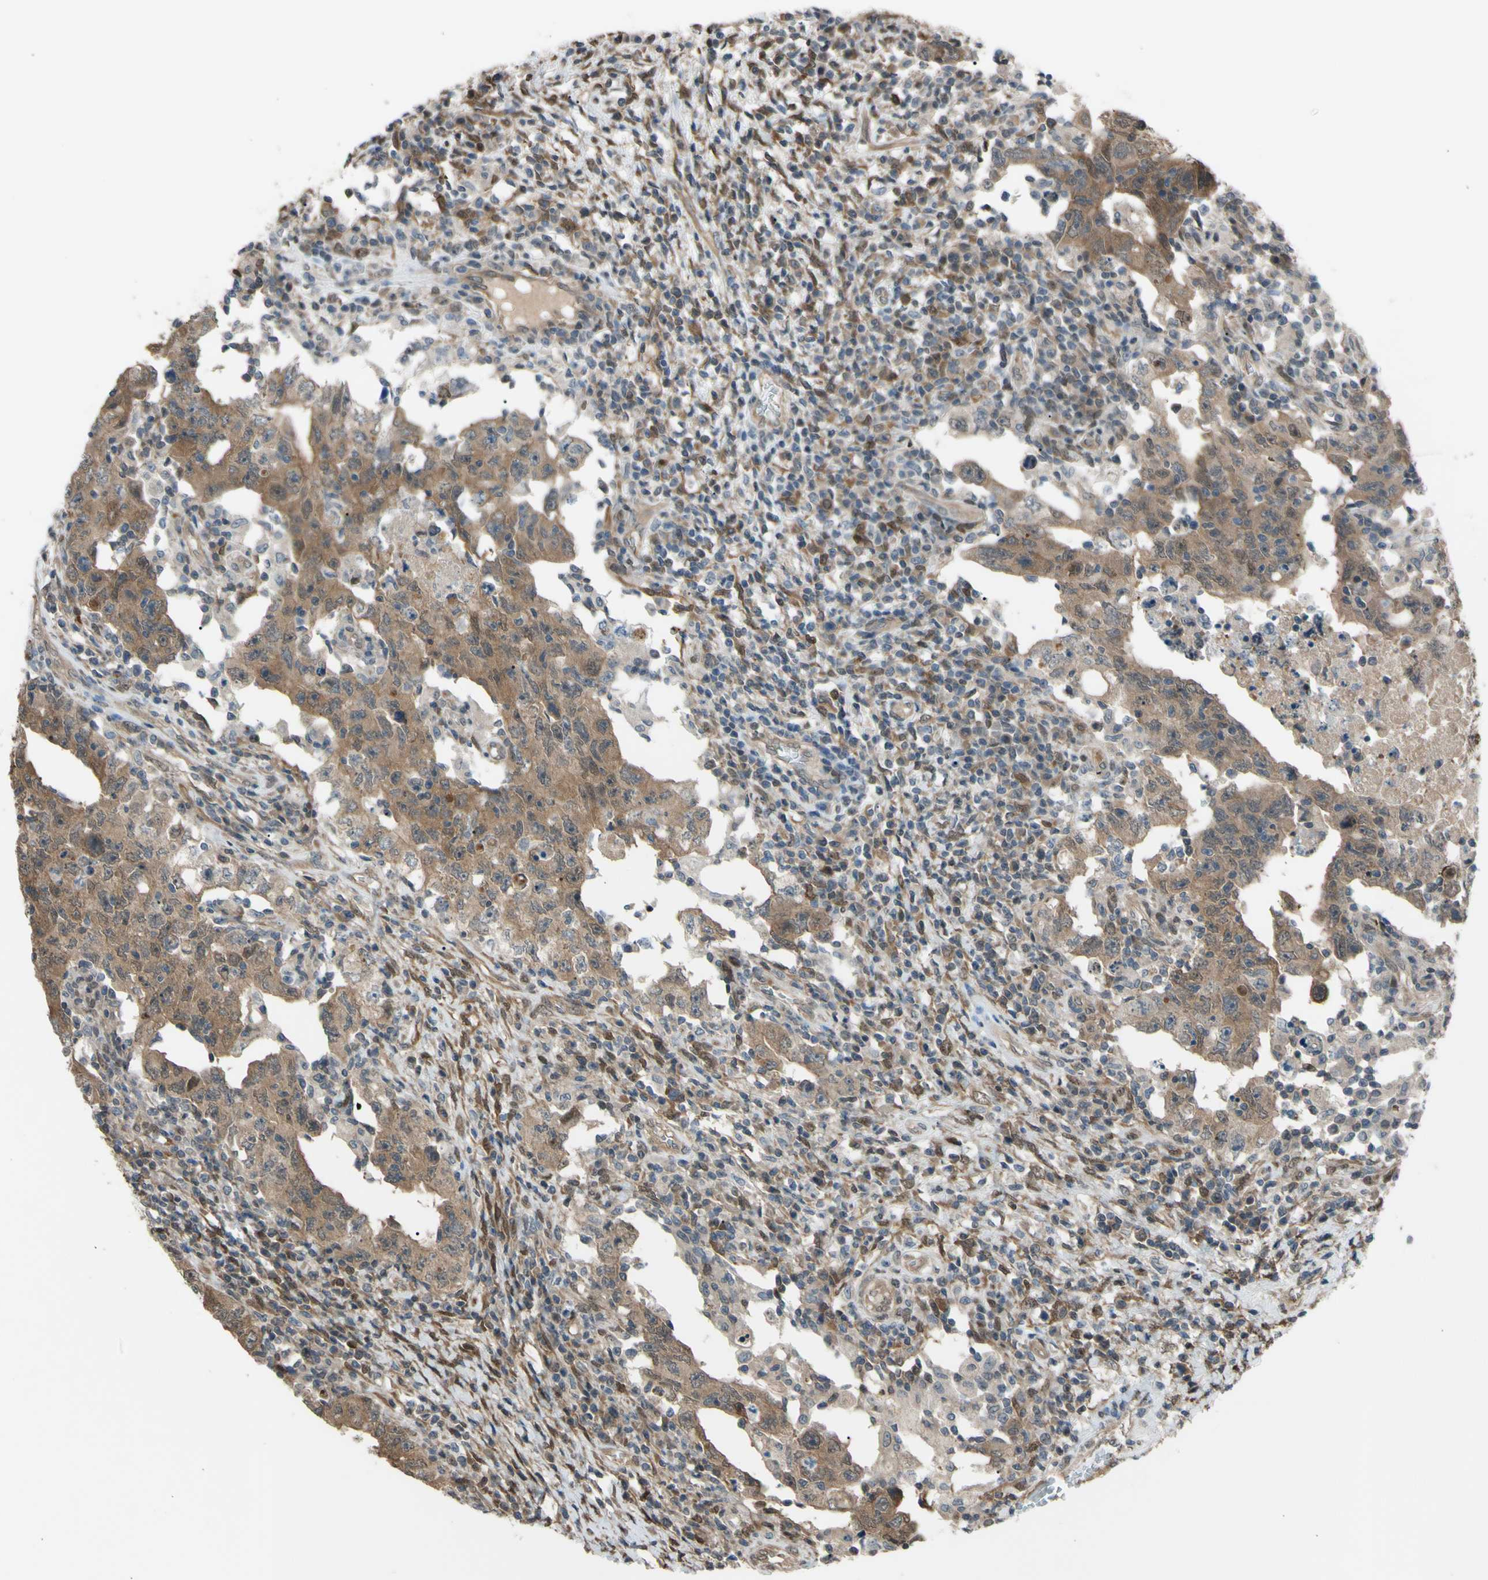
{"staining": {"intensity": "moderate", "quantity": ">75%", "location": "cytoplasmic/membranous"}, "tissue": "testis cancer", "cell_type": "Tumor cells", "image_type": "cancer", "snomed": [{"axis": "morphology", "description": "Carcinoma, Embryonal, NOS"}, {"axis": "topography", "description": "Testis"}], "caption": "Testis cancer stained with a protein marker demonstrates moderate staining in tumor cells.", "gene": "YWHAQ", "patient": {"sex": "male", "age": 26}}